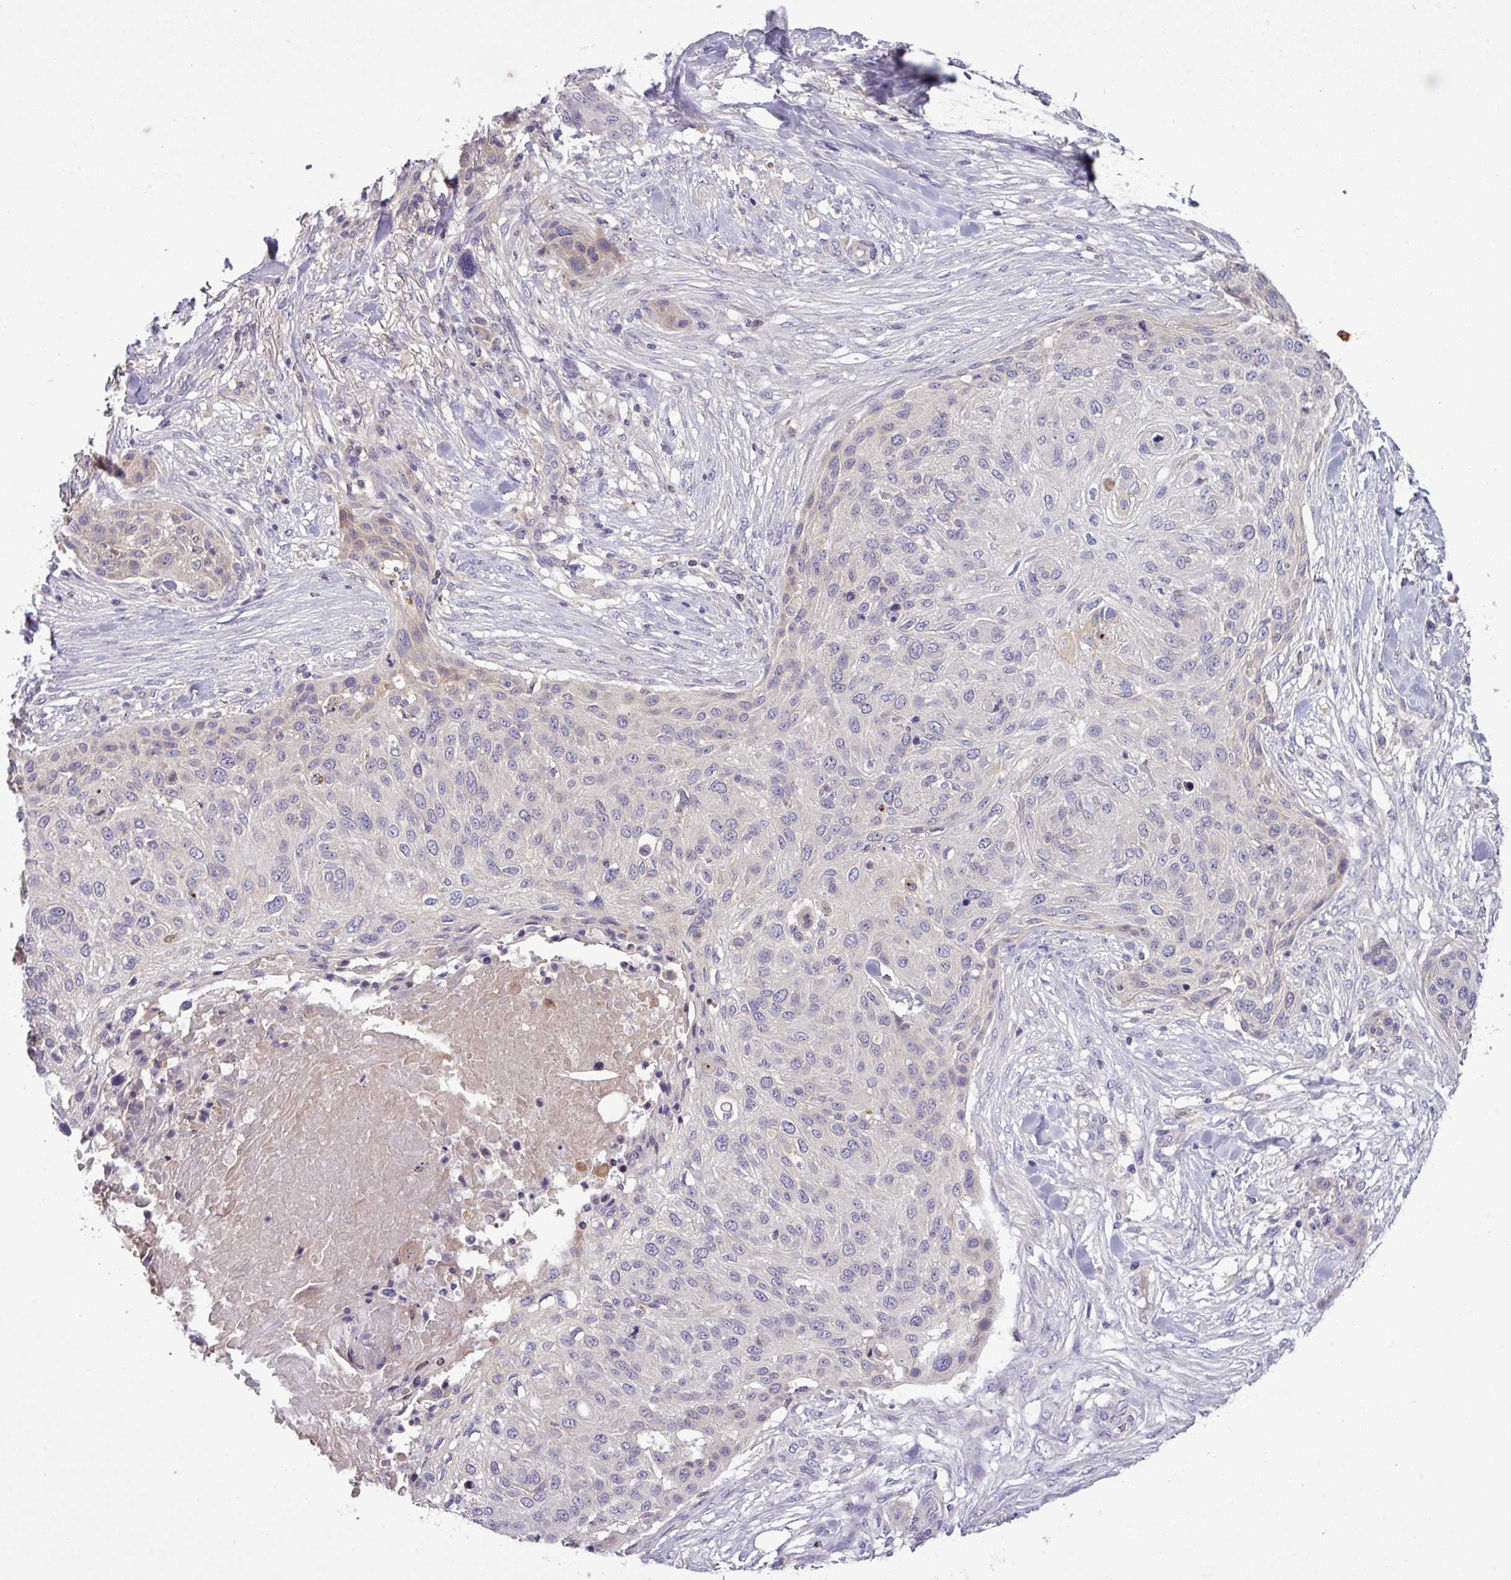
{"staining": {"intensity": "negative", "quantity": "none", "location": "none"}, "tissue": "skin cancer", "cell_type": "Tumor cells", "image_type": "cancer", "snomed": [{"axis": "morphology", "description": "Squamous cell carcinoma, NOS"}, {"axis": "topography", "description": "Skin"}], "caption": "There is no significant positivity in tumor cells of squamous cell carcinoma (skin).", "gene": "TMEM62", "patient": {"sex": "female", "age": 87}}